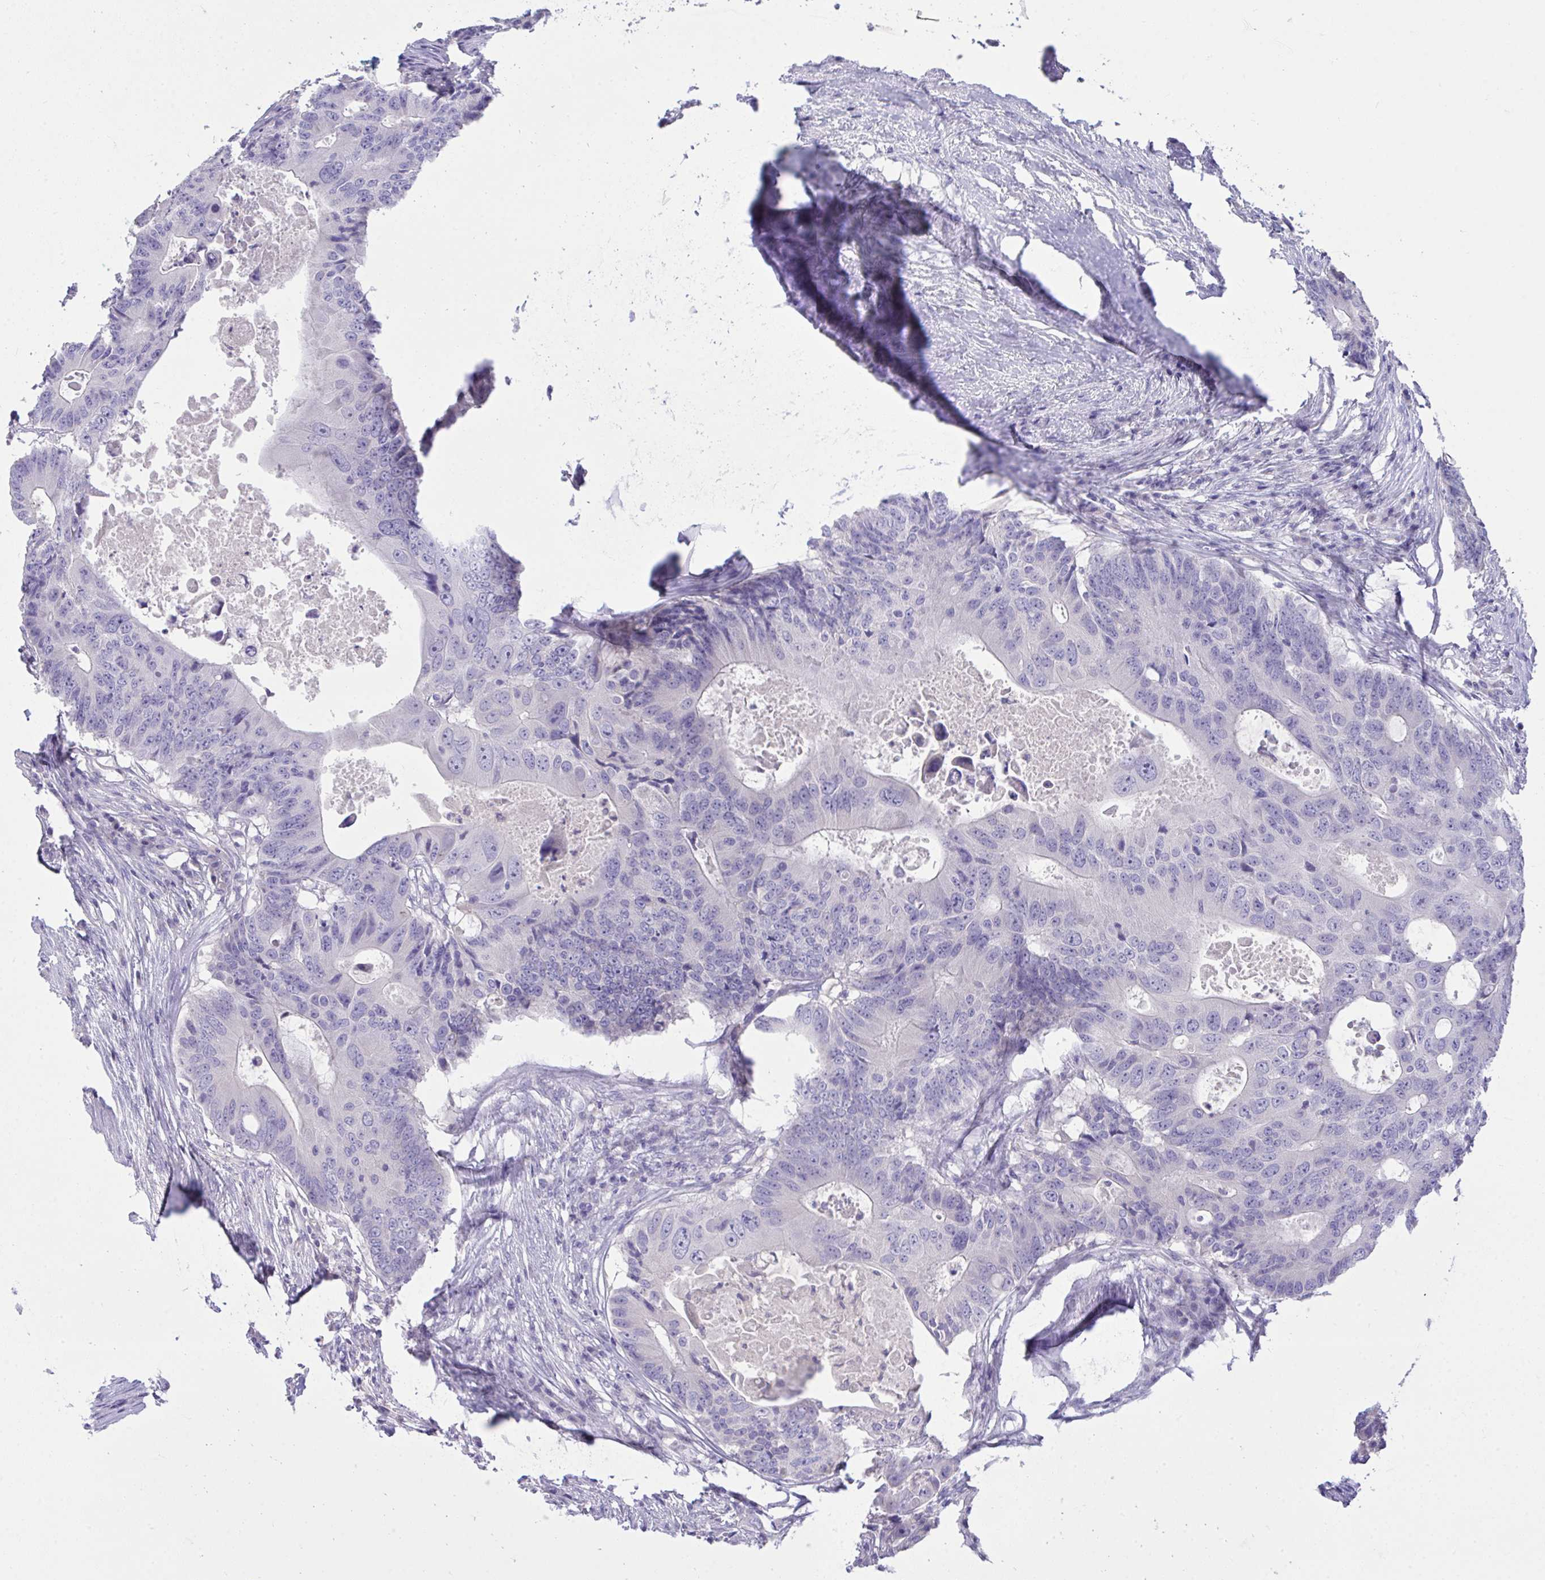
{"staining": {"intensity": "negative", "quantity": "none", "location": "none"}, "tissue": "colorectal cancer", "cell_type": "Tumor cells", "image_type": "cancer", "snomed": [{"axis": "morphology", "description": "Adenocarcinoma, NOS"}, {"axis": "topography", "description": "Colon"}], "caption": "An immunohistochemistry (IHC) image of colorectal cancer is shown. There is no staining in tumor cells of colorectal cancer. Brightfield microscopy of immunohistochemistry (IHC) stained with DAB (3,3'-diaminobenzidine) (brown) and hematoxylin (blue), captured at high magnification.", "gene": "PLEKHH1", "patient": {"sex": "male", "age": 71}}